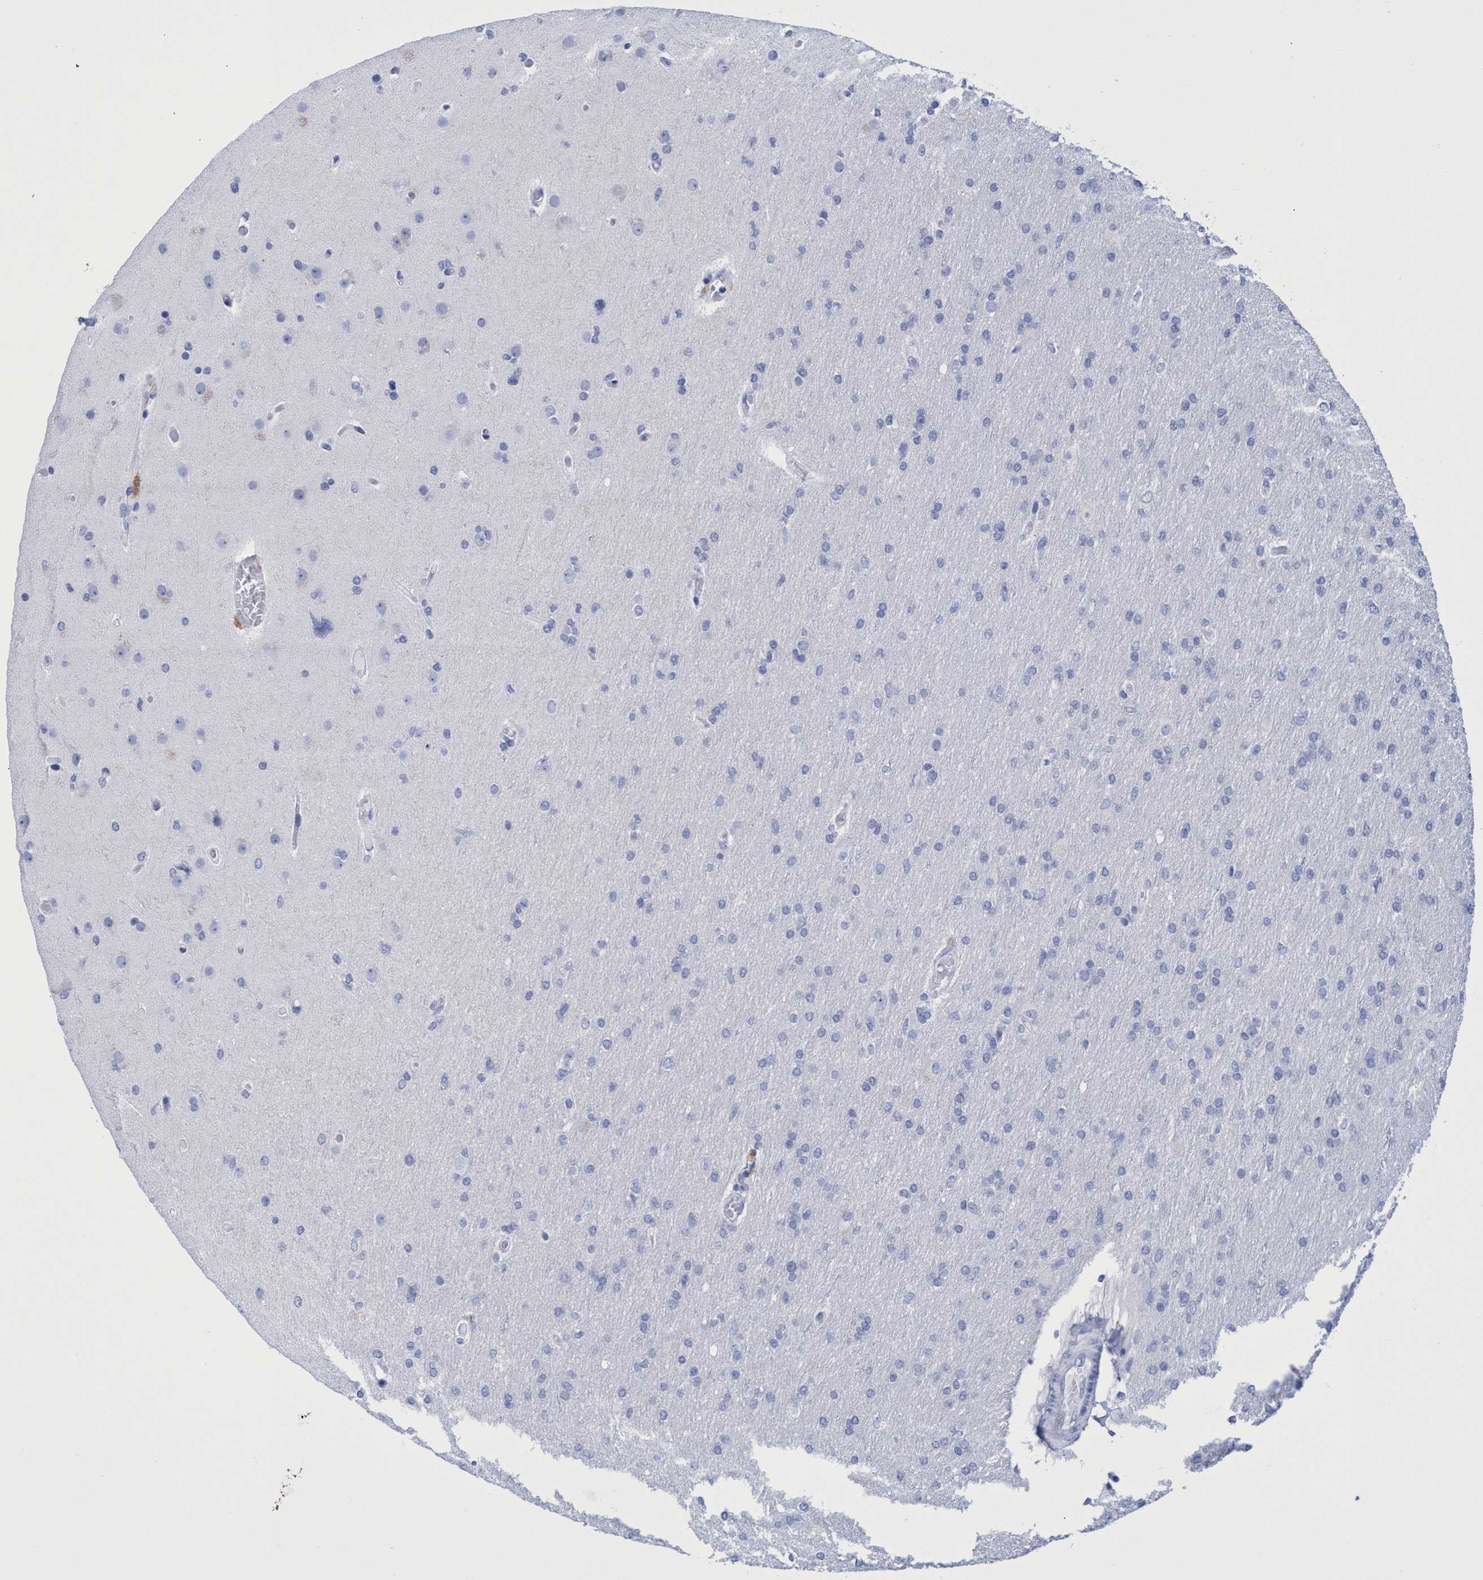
{"staining": {"intensity": "negative", "quantity": "none", "location": "none"}, "tissue": "glioma", "cell_type": "Tumor cells", "image_type": "cancer", "snomed": [{"axis": "morphology", "description": "Glioma, malignant, High grade"}, {"axis": "topography", "description": "Cerebral cortex"}], "caption": "Immunohistochemical staining of glioma reveals no significant staining in tumor cells.", "gene": "INSL6", "patient": {"sex": "female", "age": 36}}